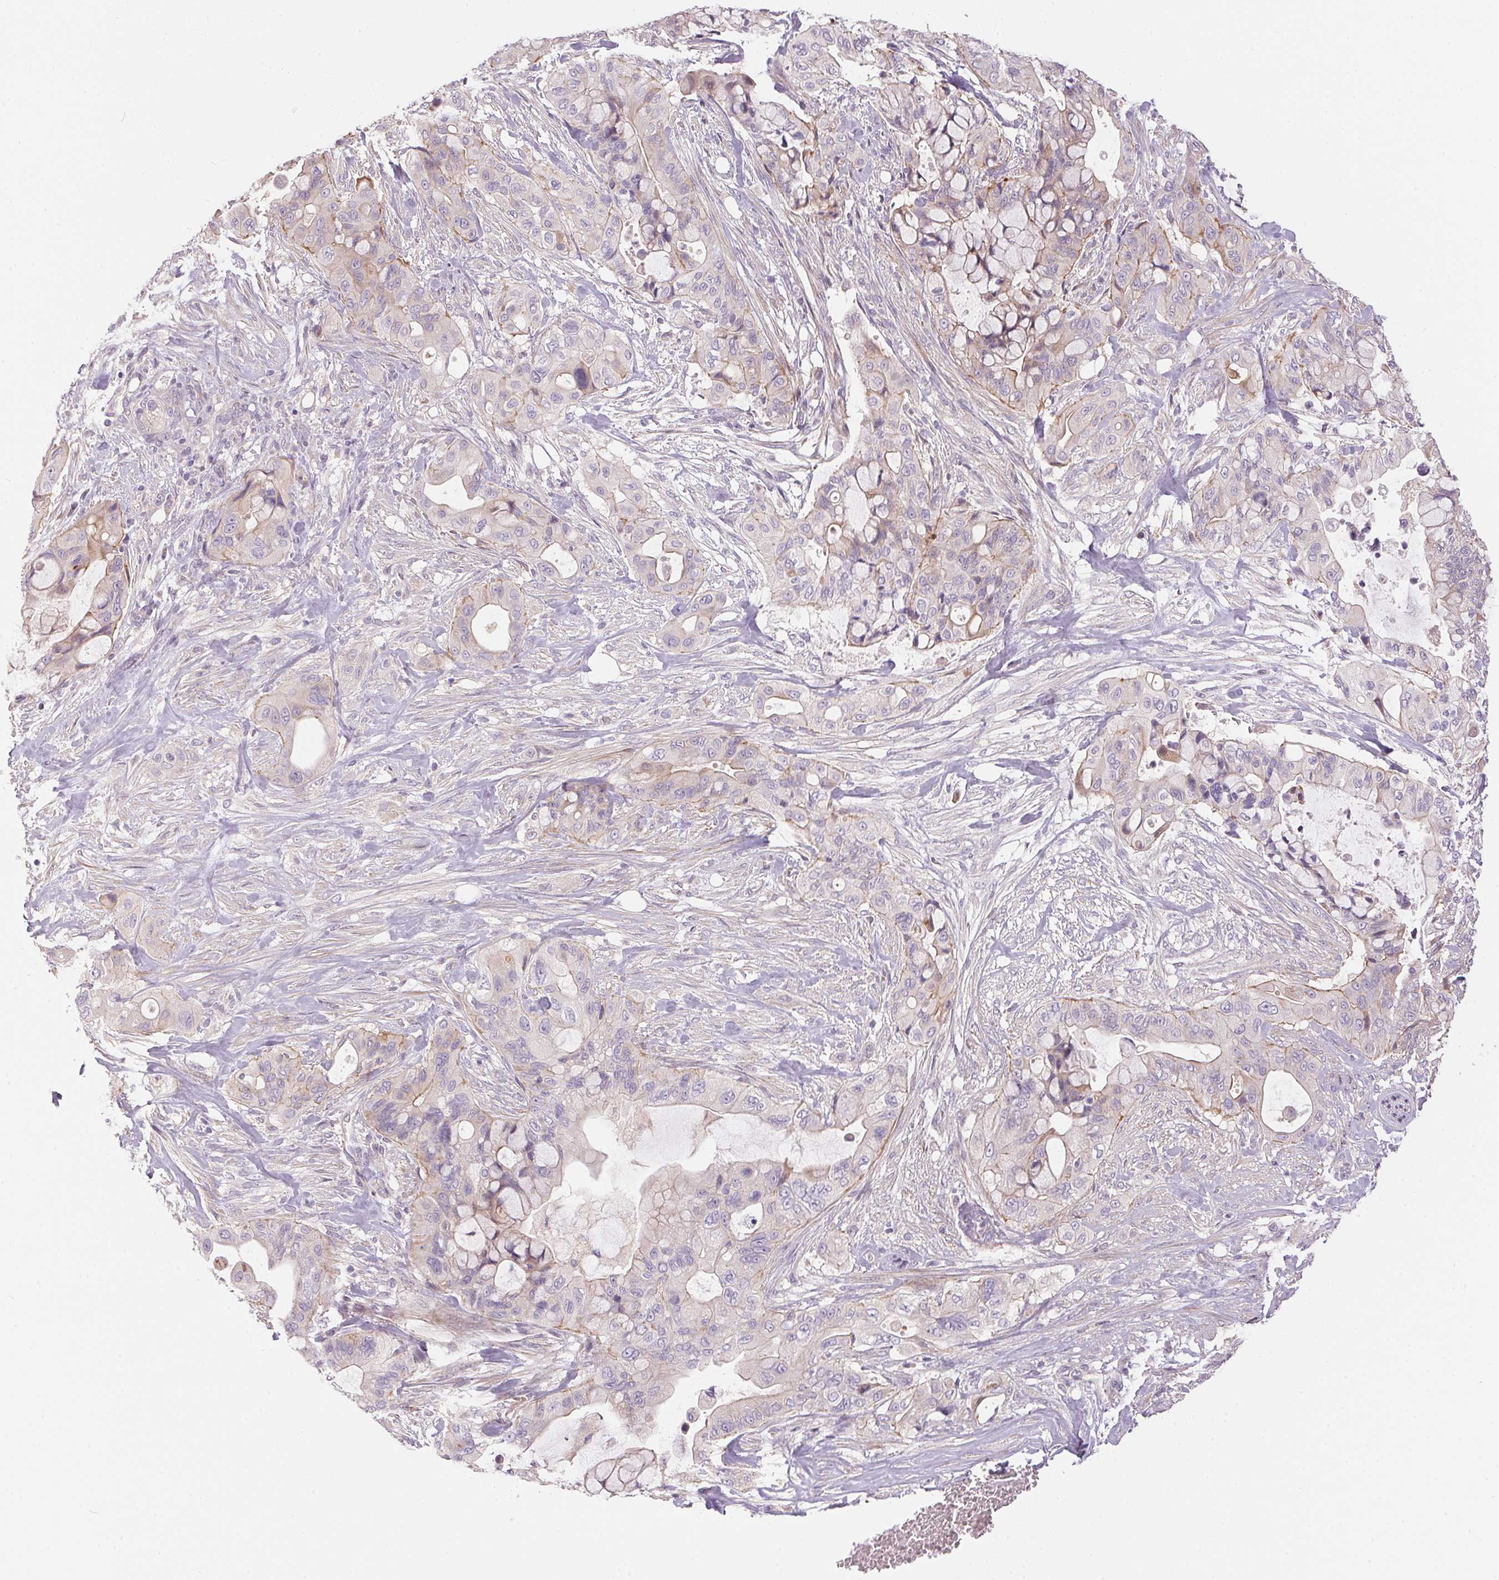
{"staining": {"intensity": "weak", "quantity": "<25%", "location": "cytoplasmic/membranous"}, "tissue": "pancreatic cancer", "cell_type": "Tumor cells", "image_type": "cancer", "snomed": [{"axis": "morphology", "description": "Adenocarcinoma, NOS"}, {"axis": "topography", "description": "Pancreas"}], "caption": "An image of human pancreatic cancer is negative for staining in tumor cells.", "gene": "UNC13B", "patient": {"sex": "male", "age": 71}}